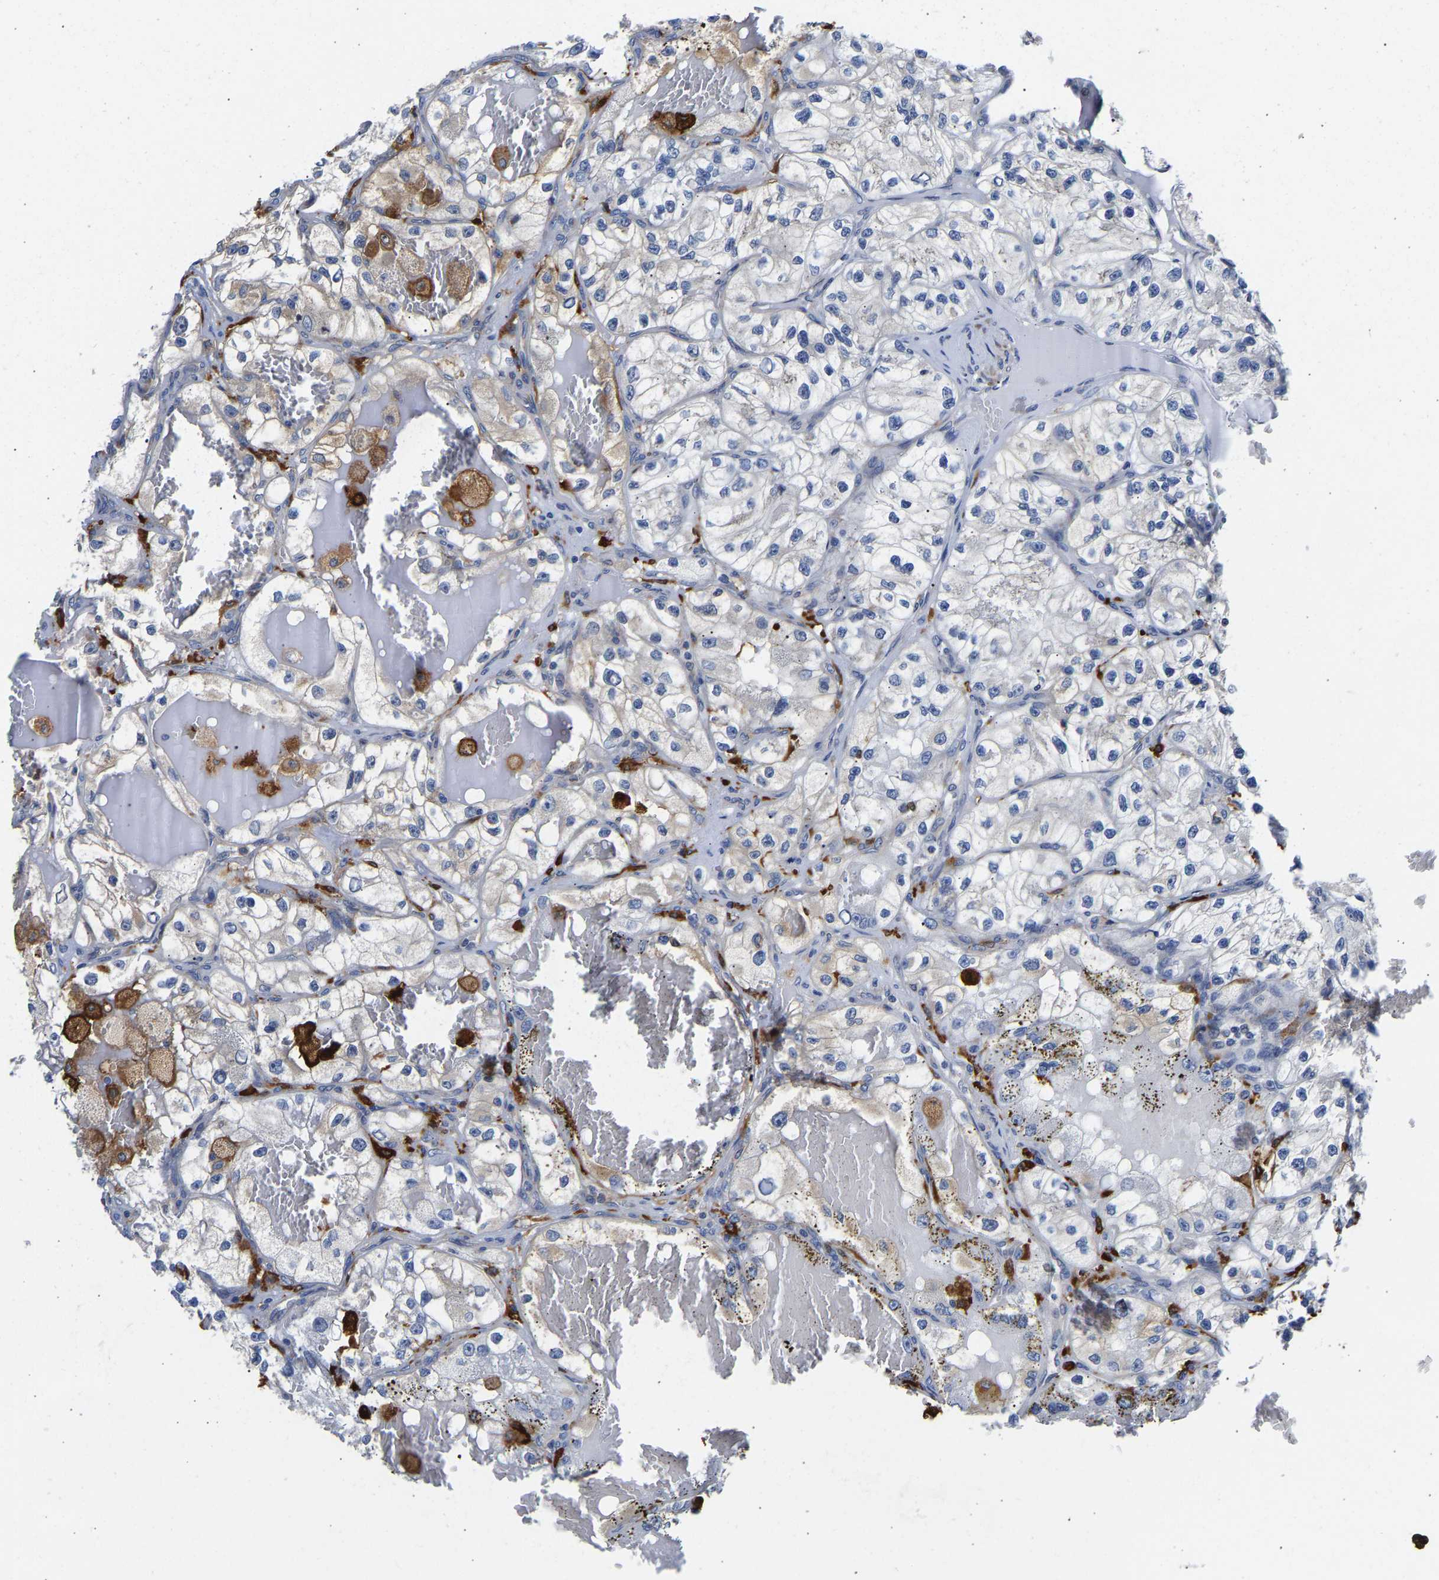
{"staining": {"intensity": "negative", "quantity": "none", "location": "none"}, "tissue": "renal cancer", "cell_type": "Tumor cells", "image_type": "cancer", "snomed": [{"axis": "morphology", "description": "Adenocarcinoma, NOS"}, {"axis": "topography", "description": "Kidney"}], "caption": "Image shows no significant protein staining in tumor cells of renal cancer (adenocarcinoma).", "gene": "CCDC6", "patient": {"sex": "female", "age": 57}}